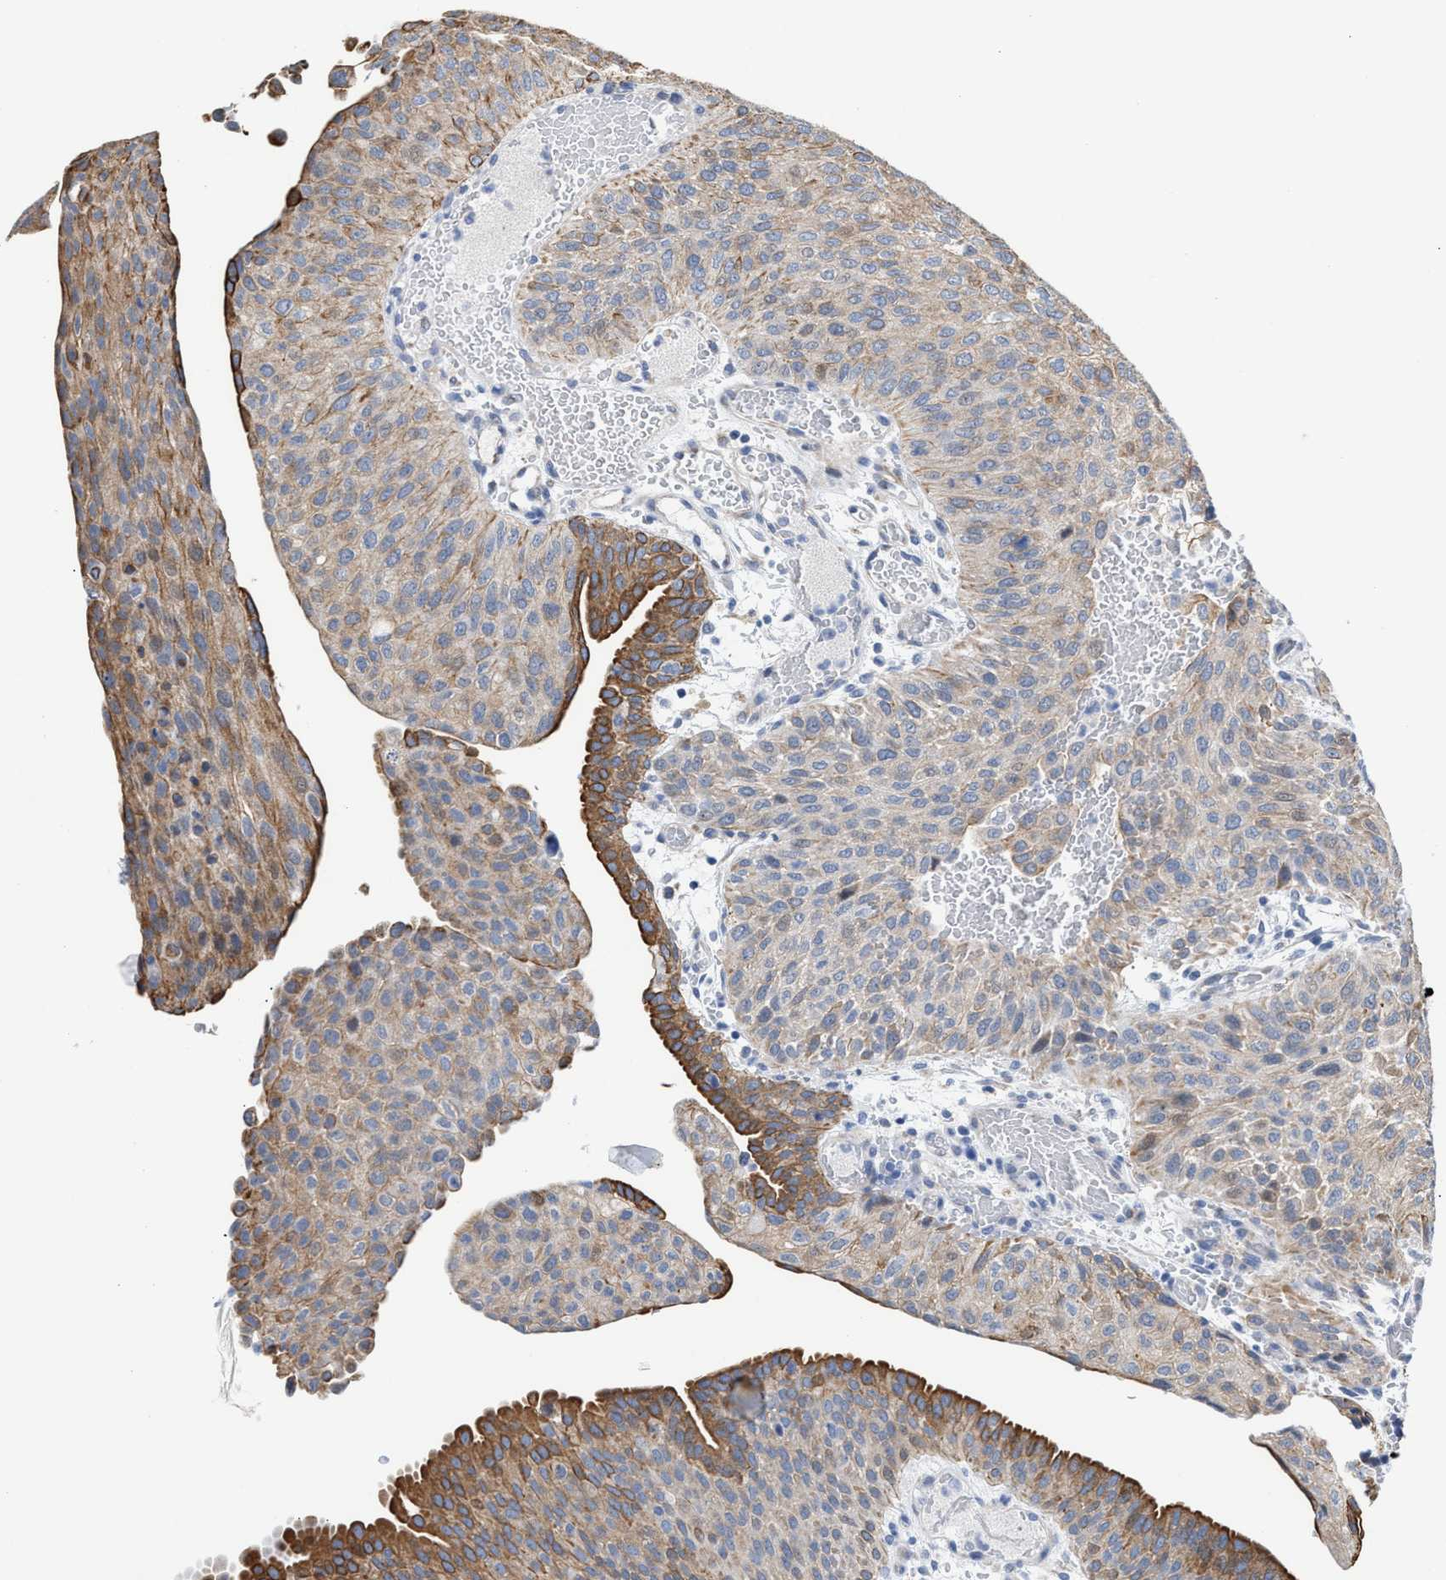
{"staining": {"intensity": "weak", "quantity": ">75%", "location": "cytoplasmic/membranous"}, "tissue": "urothelial cancer", "cell_type": "Tumor cells", "image_type": "cancer", "snomed": [{"axis": "morphology", "description": "Urothelial carcinoma, Low grade"}, {"axis": "morphology", "description": "Urothelial carcinoma, High grade"}, {"axis": "topography", "description": "Urinary bladder"}], "caption": "Protein expression analysis of urothelial carcinoma (high-grade) displays weak cytoplasmic/membranous staining in approximately >75% of tumor cells.", "gene": "JAG1", "patient": {"sex": "male", "age": 35}}